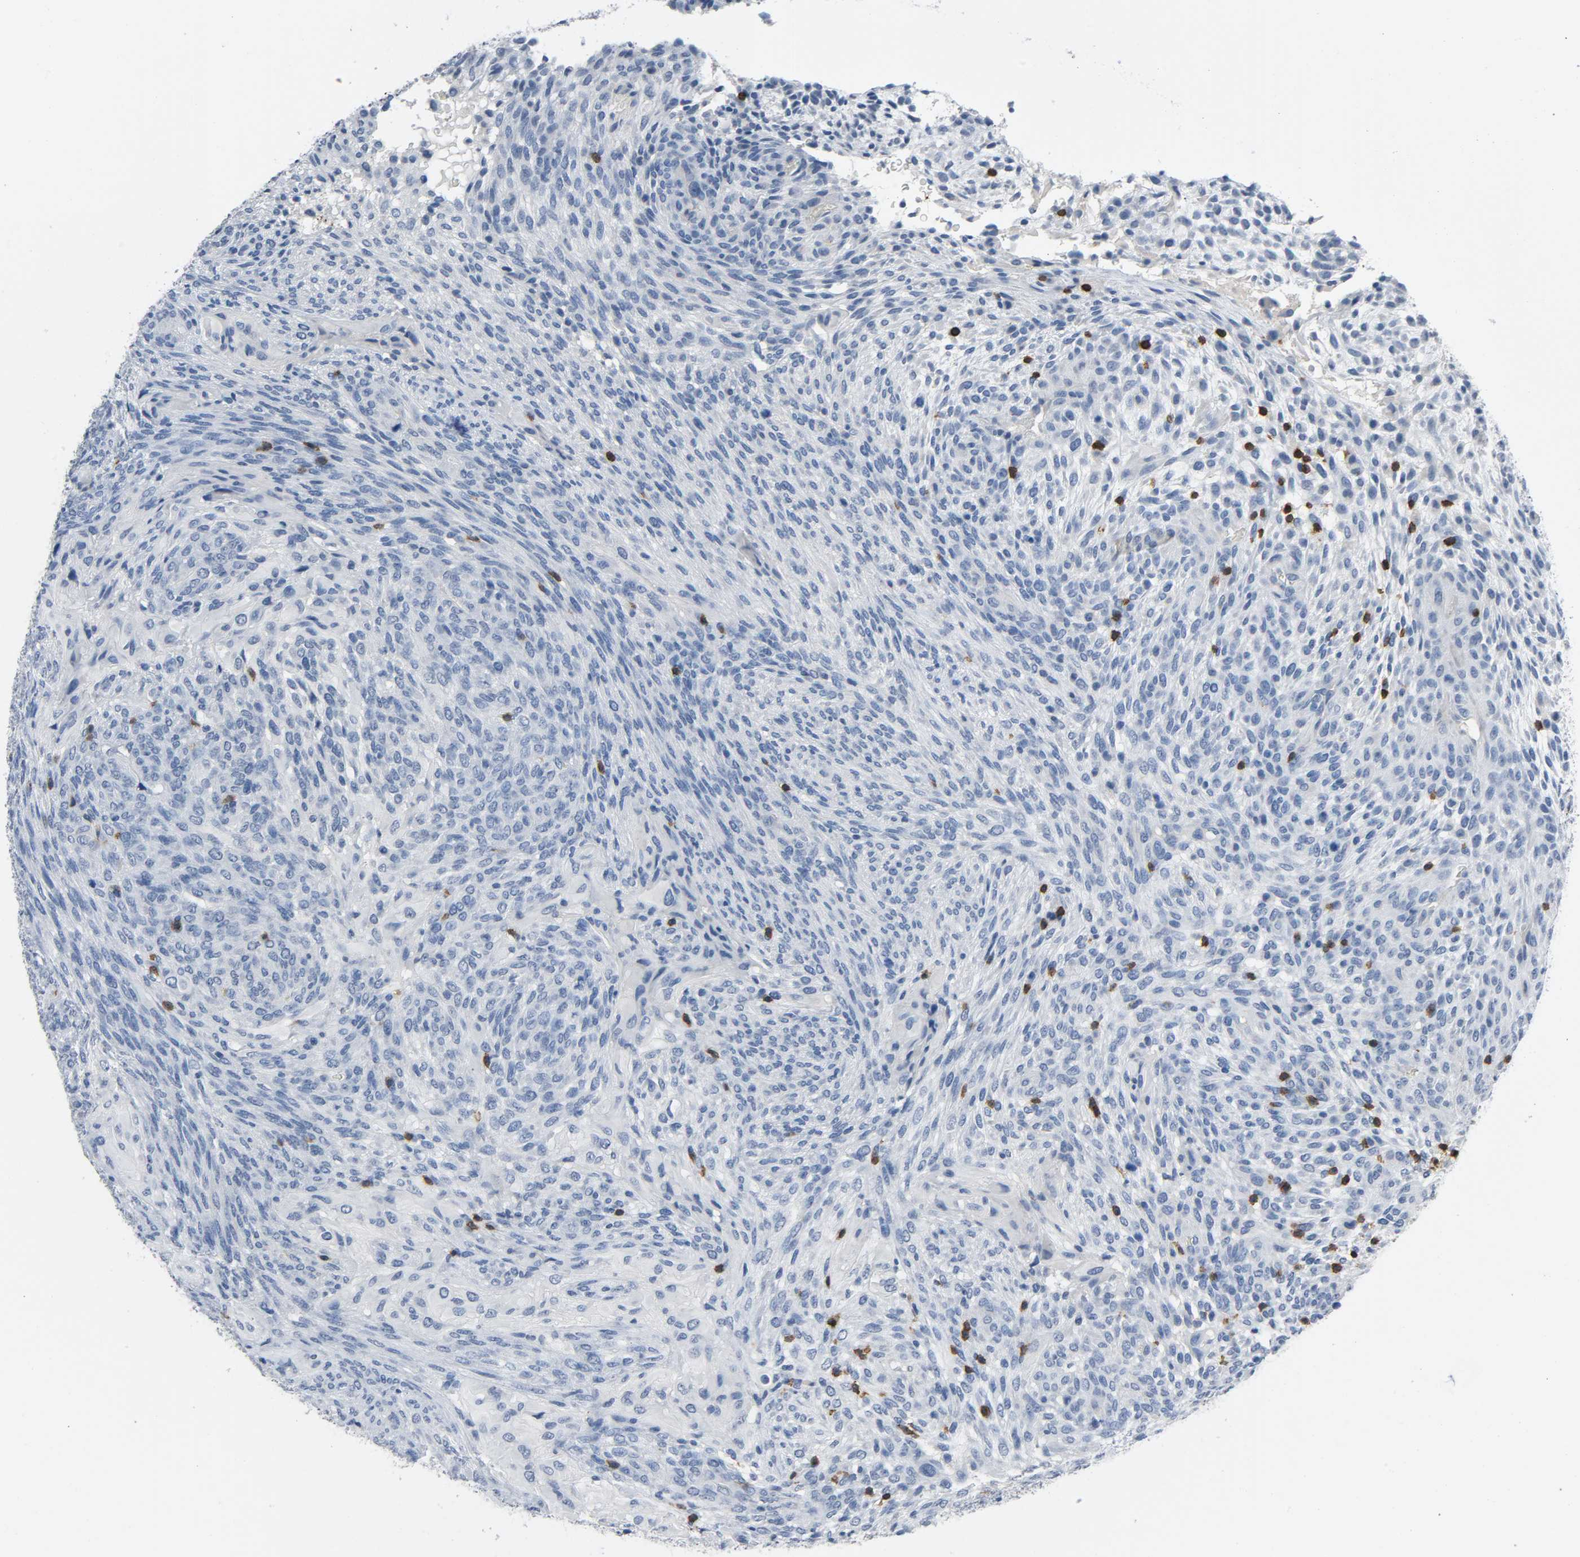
{"staining": {"intensity": "negative", "quantity": "none", "location": "none"}, "tissue": "glioma", "cell_type": "Tumor cells", "image_type": "cancer", "snomed": [{"axis": "morphology", "description": "Glioma, malignant, High grade"}, {"axis": "topography", "description": "Cerebral cortex"}], "caption": "Immunohistochemical staining of human glioma displays no significant positivity in tumor cells.", "gene": "LCK", "patient": {"sex": "female", "age": 55}}